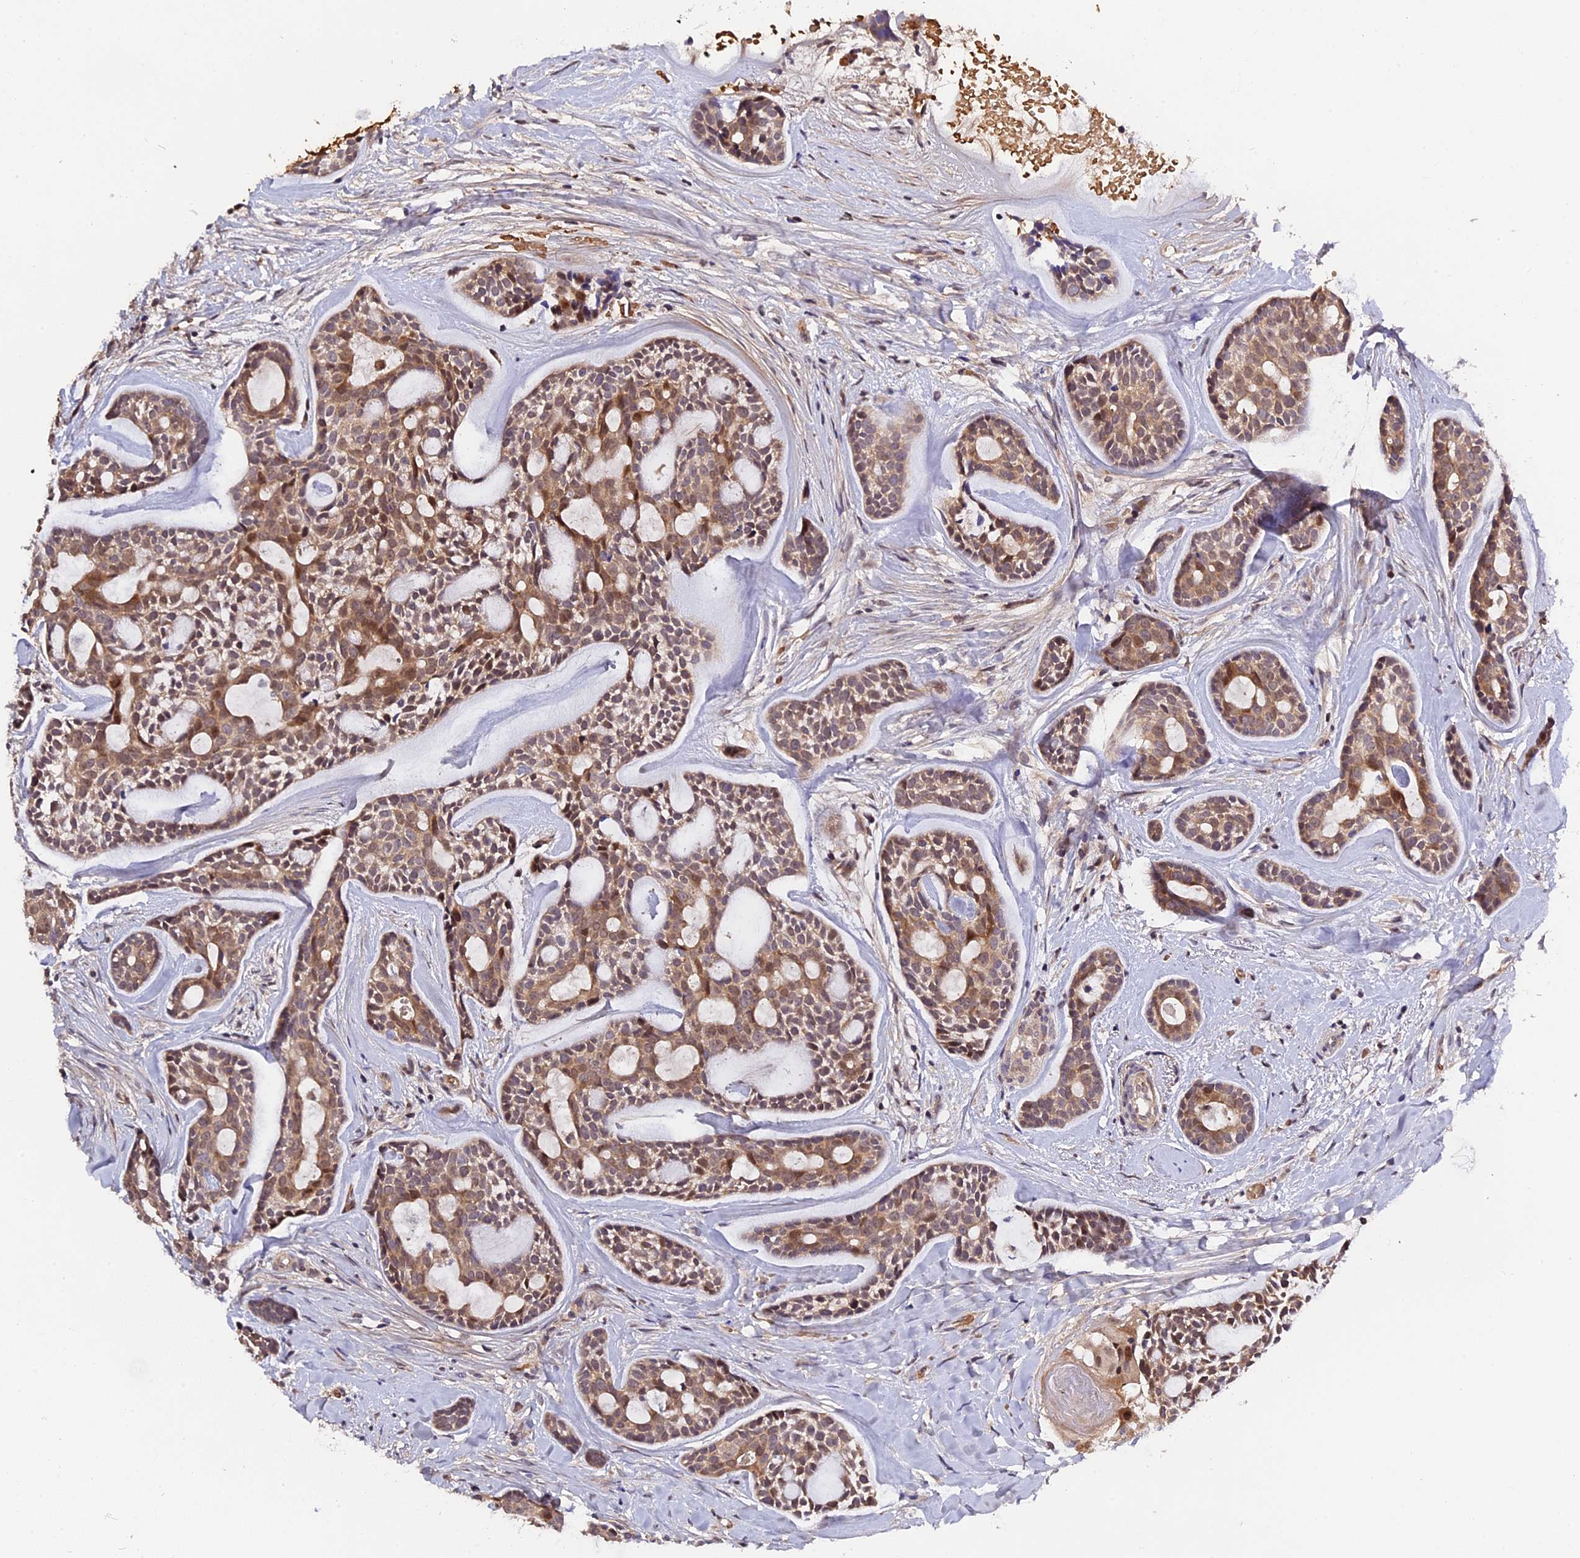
{"staining": {"intensity": "moderate", "quantity": ">75%", "location": "cytoplasmic/membranous,nuclear"}, "tissue": "head and neck cancer", "cell_type": "Tumor cells", "image_type": "cancer", "snomed": [{"axis": "morphology", "description": "Normal tissue, NOS"}, {"axis": "morphology", "description": "Adenocarcinoma, NOS"}, {"axis": "topography", "description": "Subcutis"}, {"axis": "topography", "description": "Nasopharynx"}, {"axis": "topography", "description": "Head-Neck"}], "caption": "Head and neck cancer (adenocarcinoma) stained with immunohistochemistry reveals moderate cytoplasmic/membranous and nuclear staining in approximately >75% of tumor cells.", "gene": "TRMT1", "patient": {"sex": "female", "age": 73}}